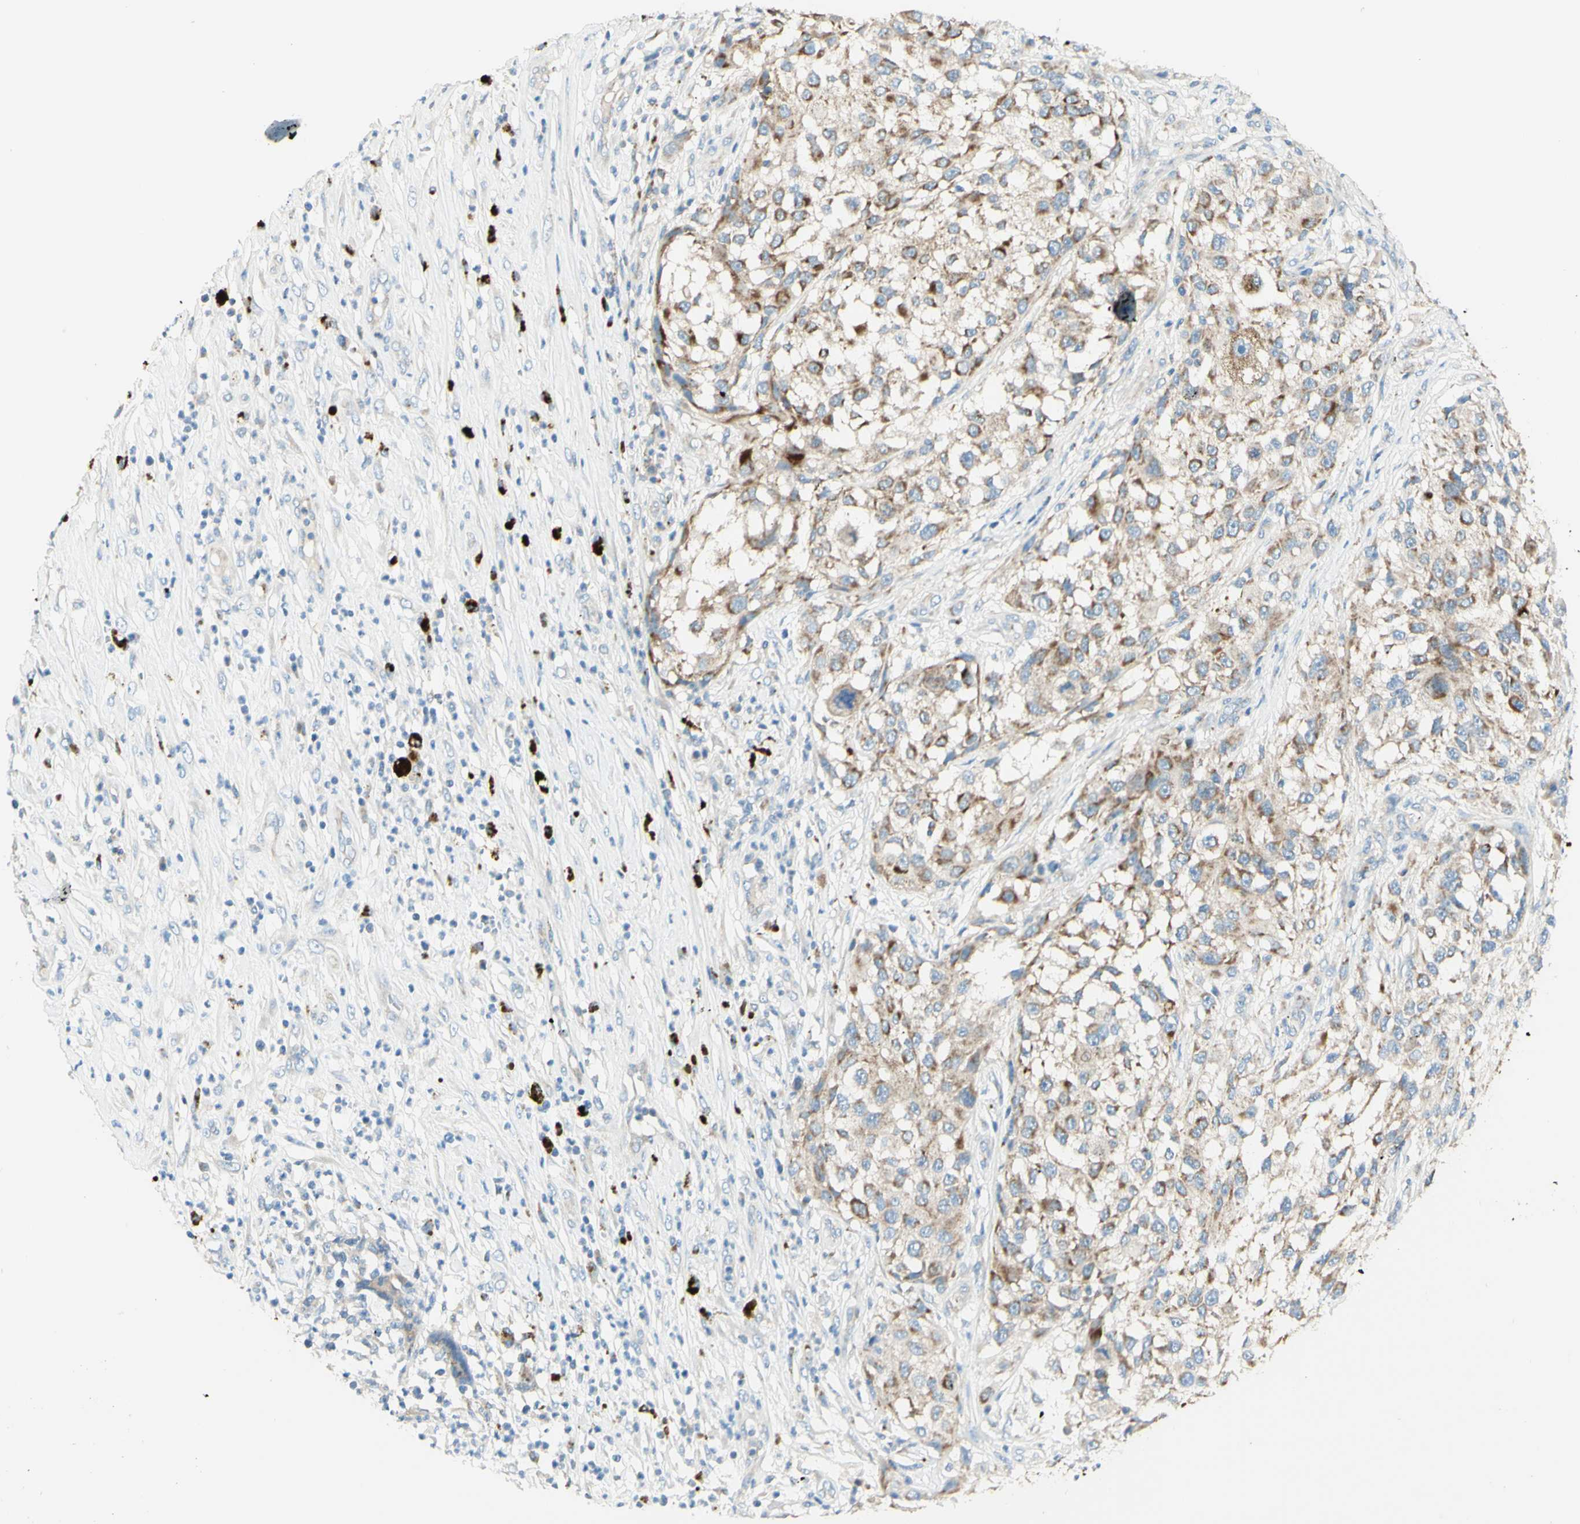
{"staining": {"intensity": "moderate", "quantity": ">75%", "location": "cytoplasmic/membranous"}, "tissue": "melanoma", "cell_type": "Tumor cells", "image_type": "cancer", "snomed": [{"axis": "morphology", "description": "Necrosis, NOS"}, {"axis": "morphology", "description": "Malignant melanoma, NOS"}, {"axis": "topography", "description": "Skin"}], "caption": "Immunohistochemistry (IHC) (DAB (3,3'-diaminobenzidine)) staining of malignant melanoma shows moderate cytoplasmic/membranous protein positivity in about >75% of tumor cells. (brown staining indicates protein expression, while blue staining denotes nuclei).", "gene": "ARMC10", "patient": {"sex": "female", "age": 87}}